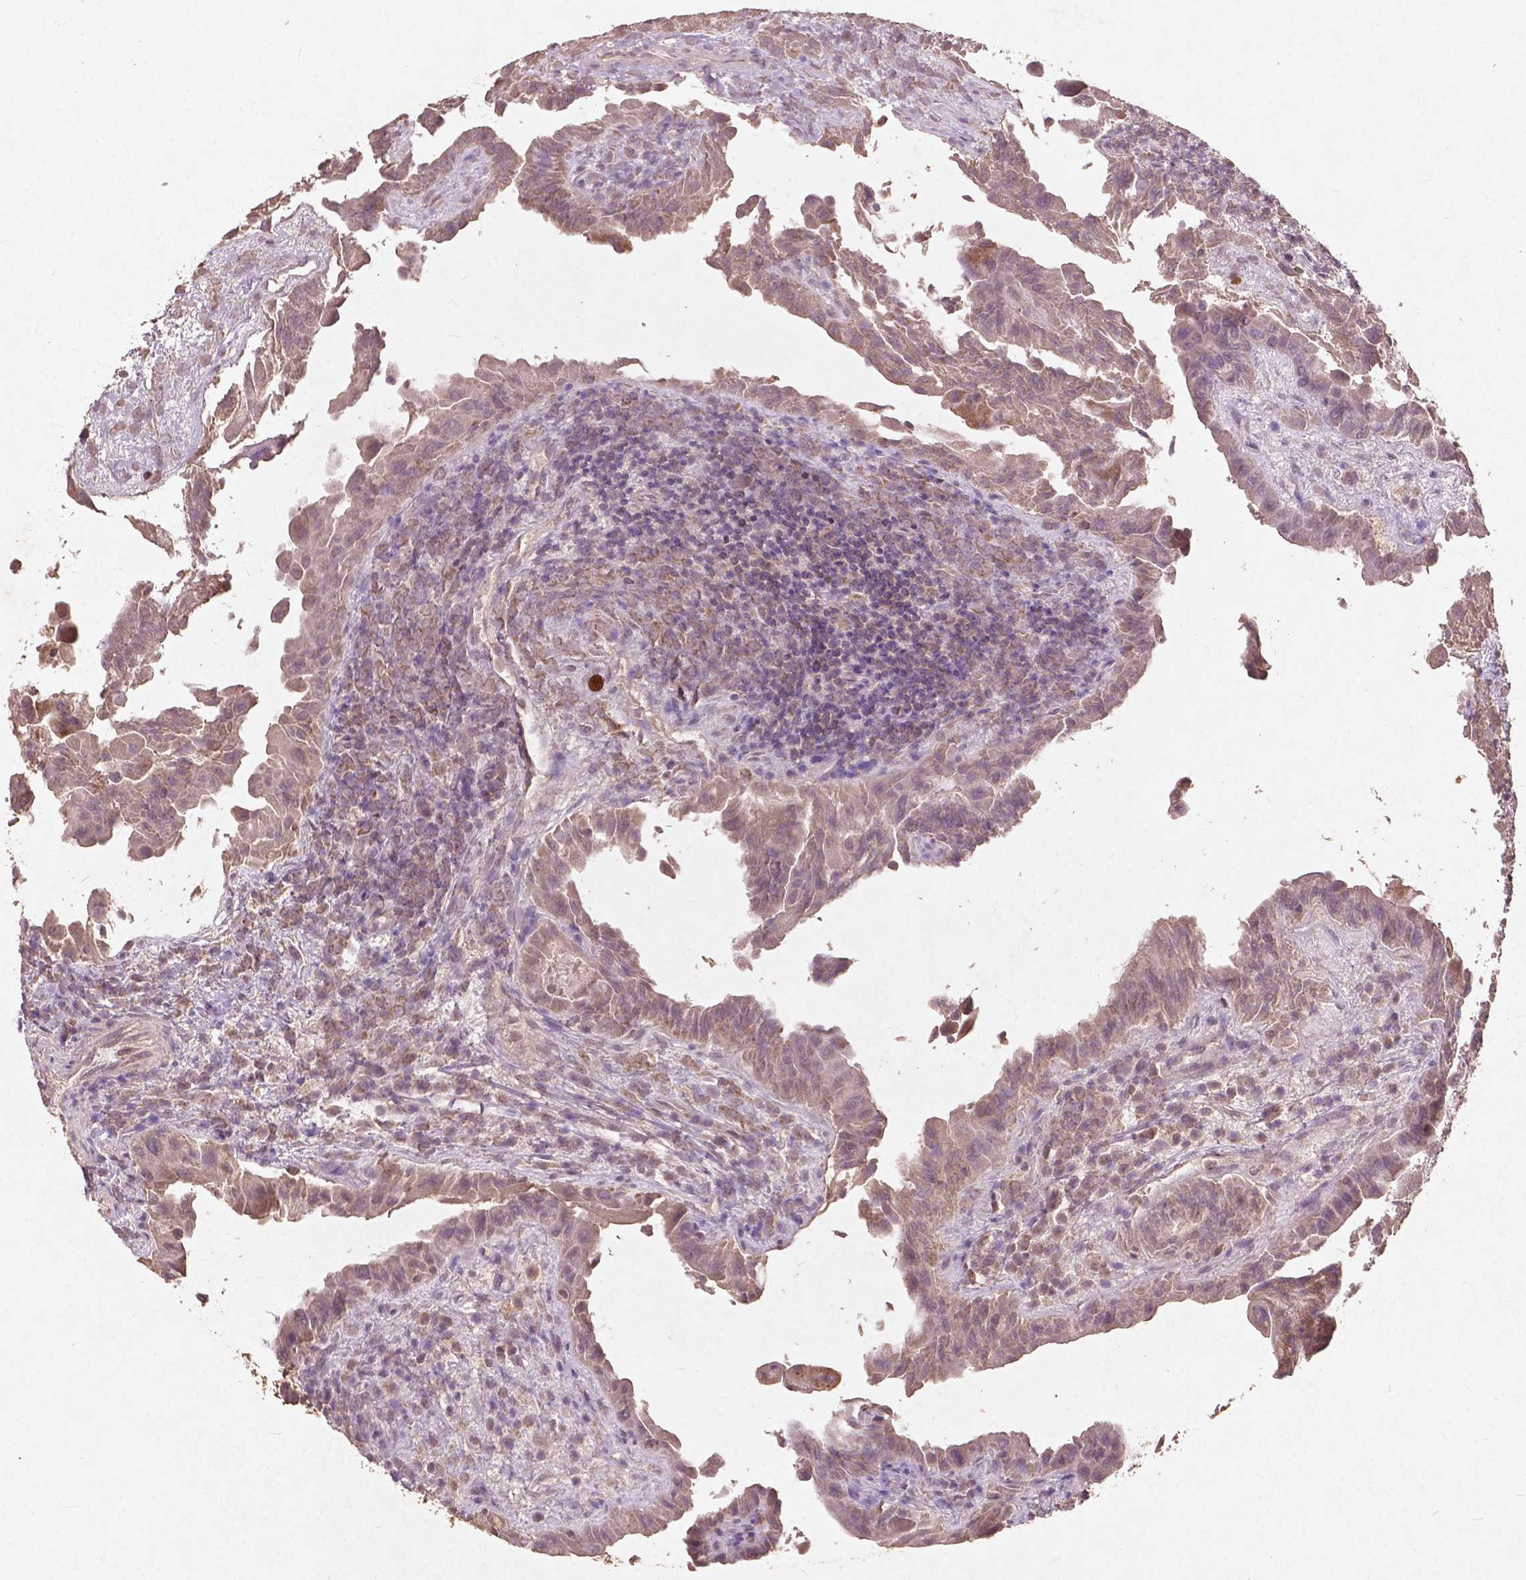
{"staining": {"intensity": "moderate", "quantity": ">75%", "location": "cytoplasmic/membranous"}, "tissue": "thyroid cancer", "cell_type": "Tumor cells", "image_type": "cancer", "snomed": [{"axis": "morphology", "description": "Papillary adenocarcinoma, NOS"}, {"axis": "topography", "description": "Thyroid gland"}], "caption": "Brown immunohistochemical staining in human thyroid cancer (papillary adenocarcinoma) exhibits moderate cytoplasmic/membranous expression in approximately >75% of tumor cells. (DAB (3,3'-diaminobenzidine) IHC, brown staining for protein, blue staining for nuclei).", "gene": "ST6GALNAC5", "patient": {"sex": "female", "age": 37}}